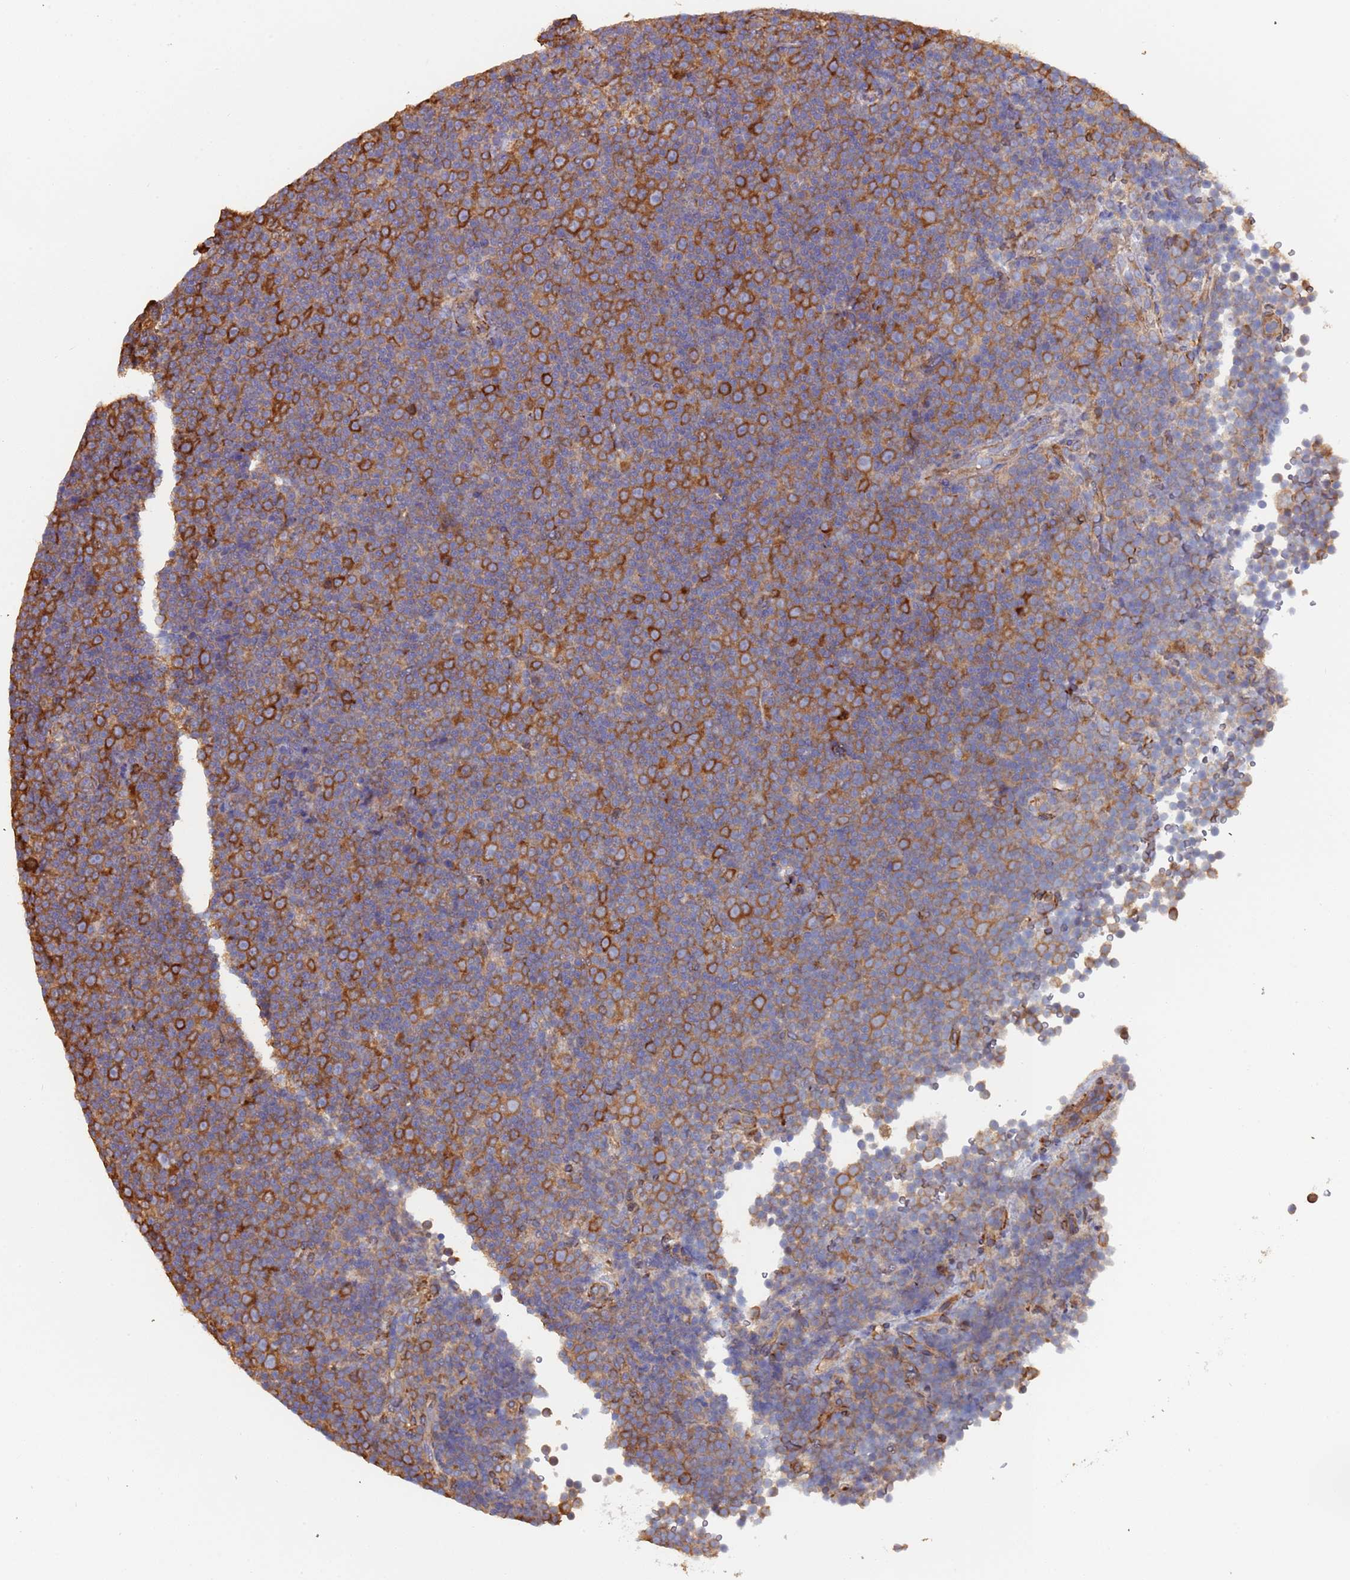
{"staining": {"intensity": "strong", "quantity": ">75%", "location": "cytoplasmic/membranous"}, "tissue": "lymphoma", "cell_type": "Tumor cells", "image_type": "cancer", "snomed": [{"axis": "morphology", "description": "Malignant lymphoma, non-Hodgkin's type, Low grade"}, {"axis": "topography", "description": "Lymph node"}], "caption": "Human malignant lymphoma, non-Hodgkin's type (low-grade) stained for a protein (brown) displays strong cytoplasmic/membranous positive staining in about >75% of tumor cells.", "gene": "ZNF844", "patient": {"sex": "female", "age": 67}}